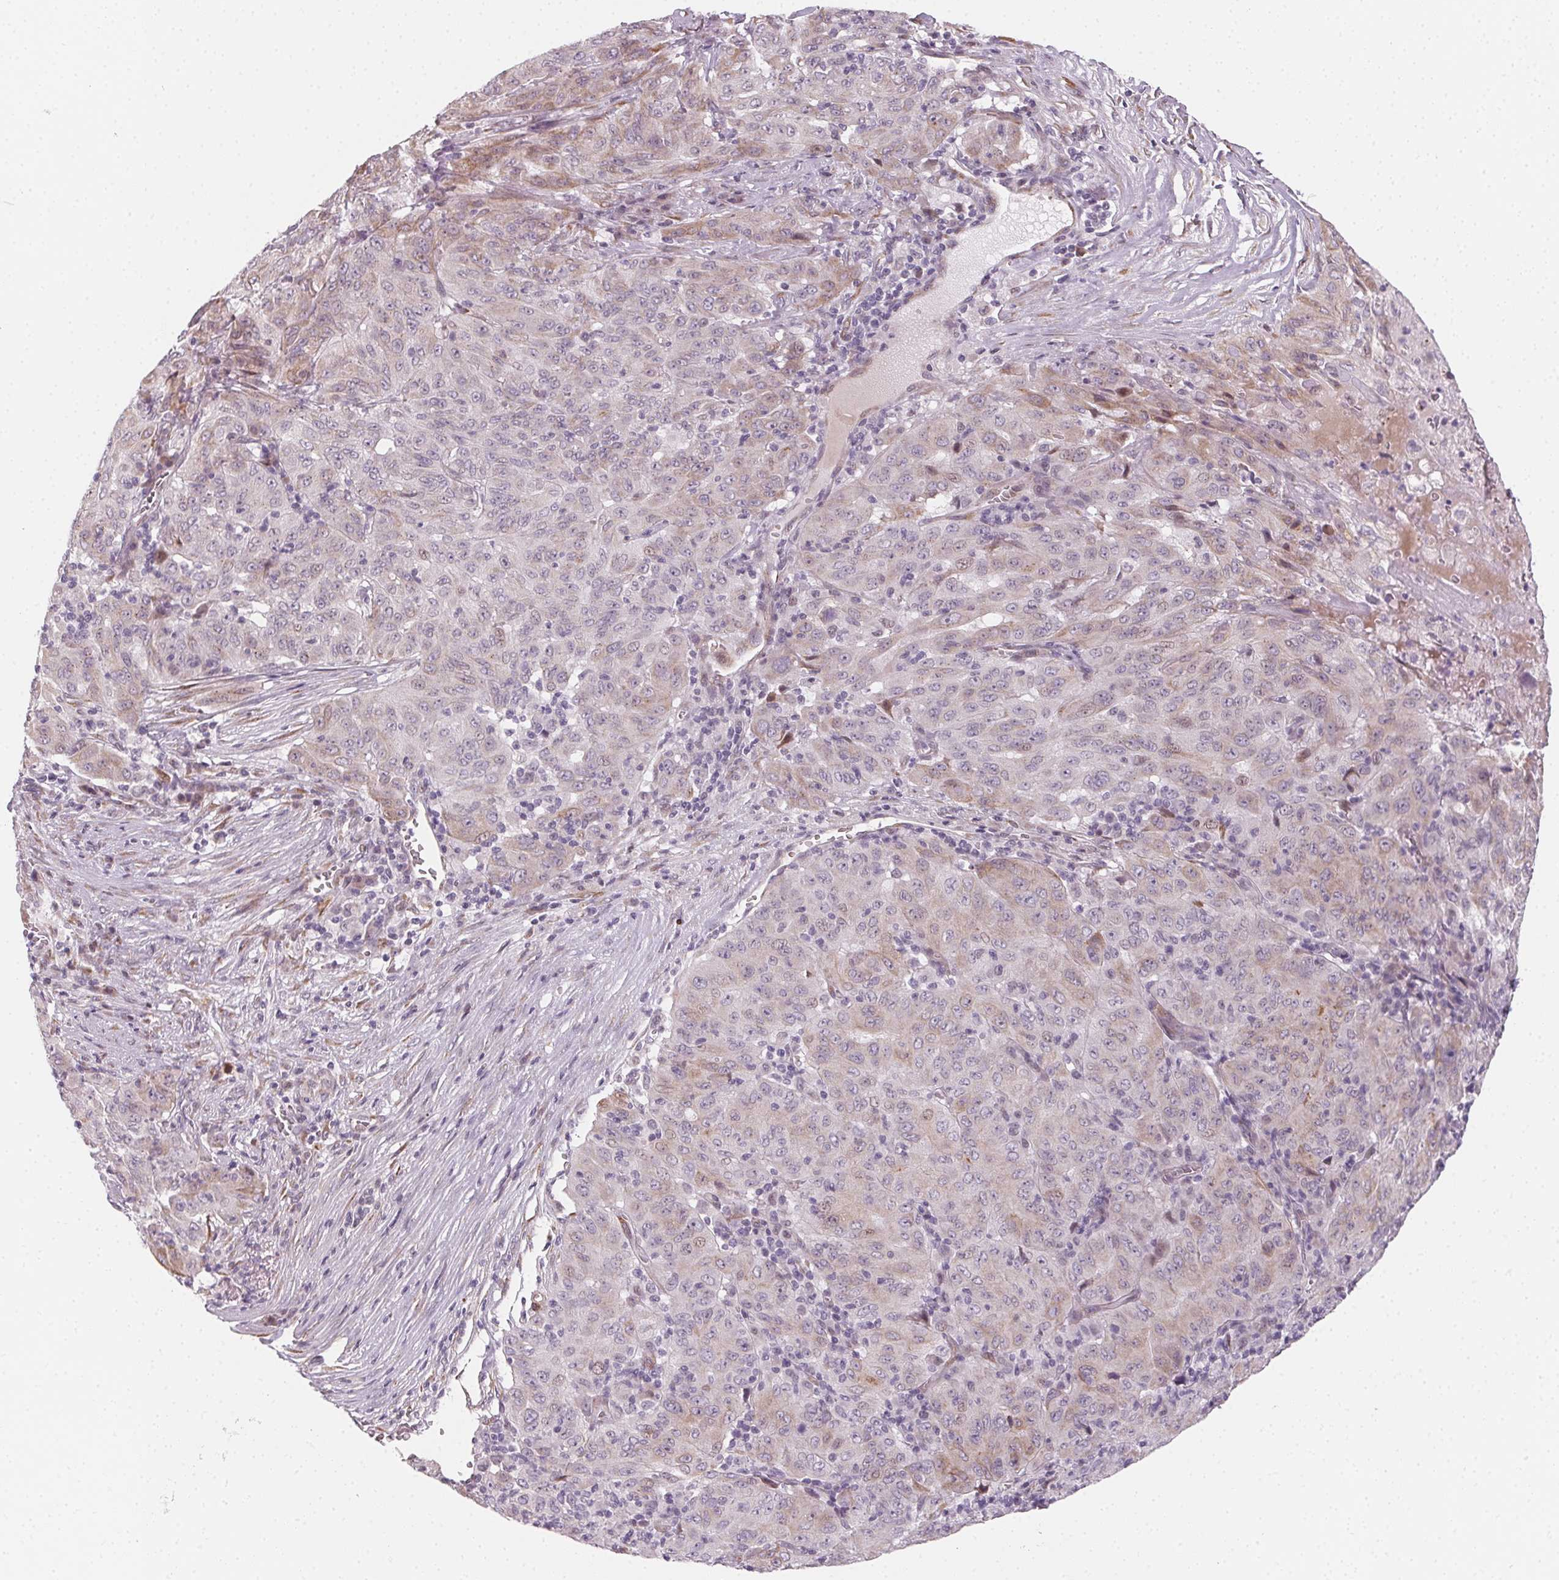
{"staining": {"intensity": "weak", "quantity": "<25%", "location": "cytoplasmic/membranous"}, "tissue": "pancreatic cancer", "cell_type": "Tumor cells", "image_type": "cancer", "snomed": [{"axis": "morphology", "description": "Adenocarcinoma, NOS"}, {"axis": "topography", "description": "Pancreas"}], "caption": "A high-resolution image shows IHC staining of pancreatic cancer, which exhibits no significant staining in tumor cells.", "gene": "CCDC96", "patient": {"sex": "male", "age": 63}}